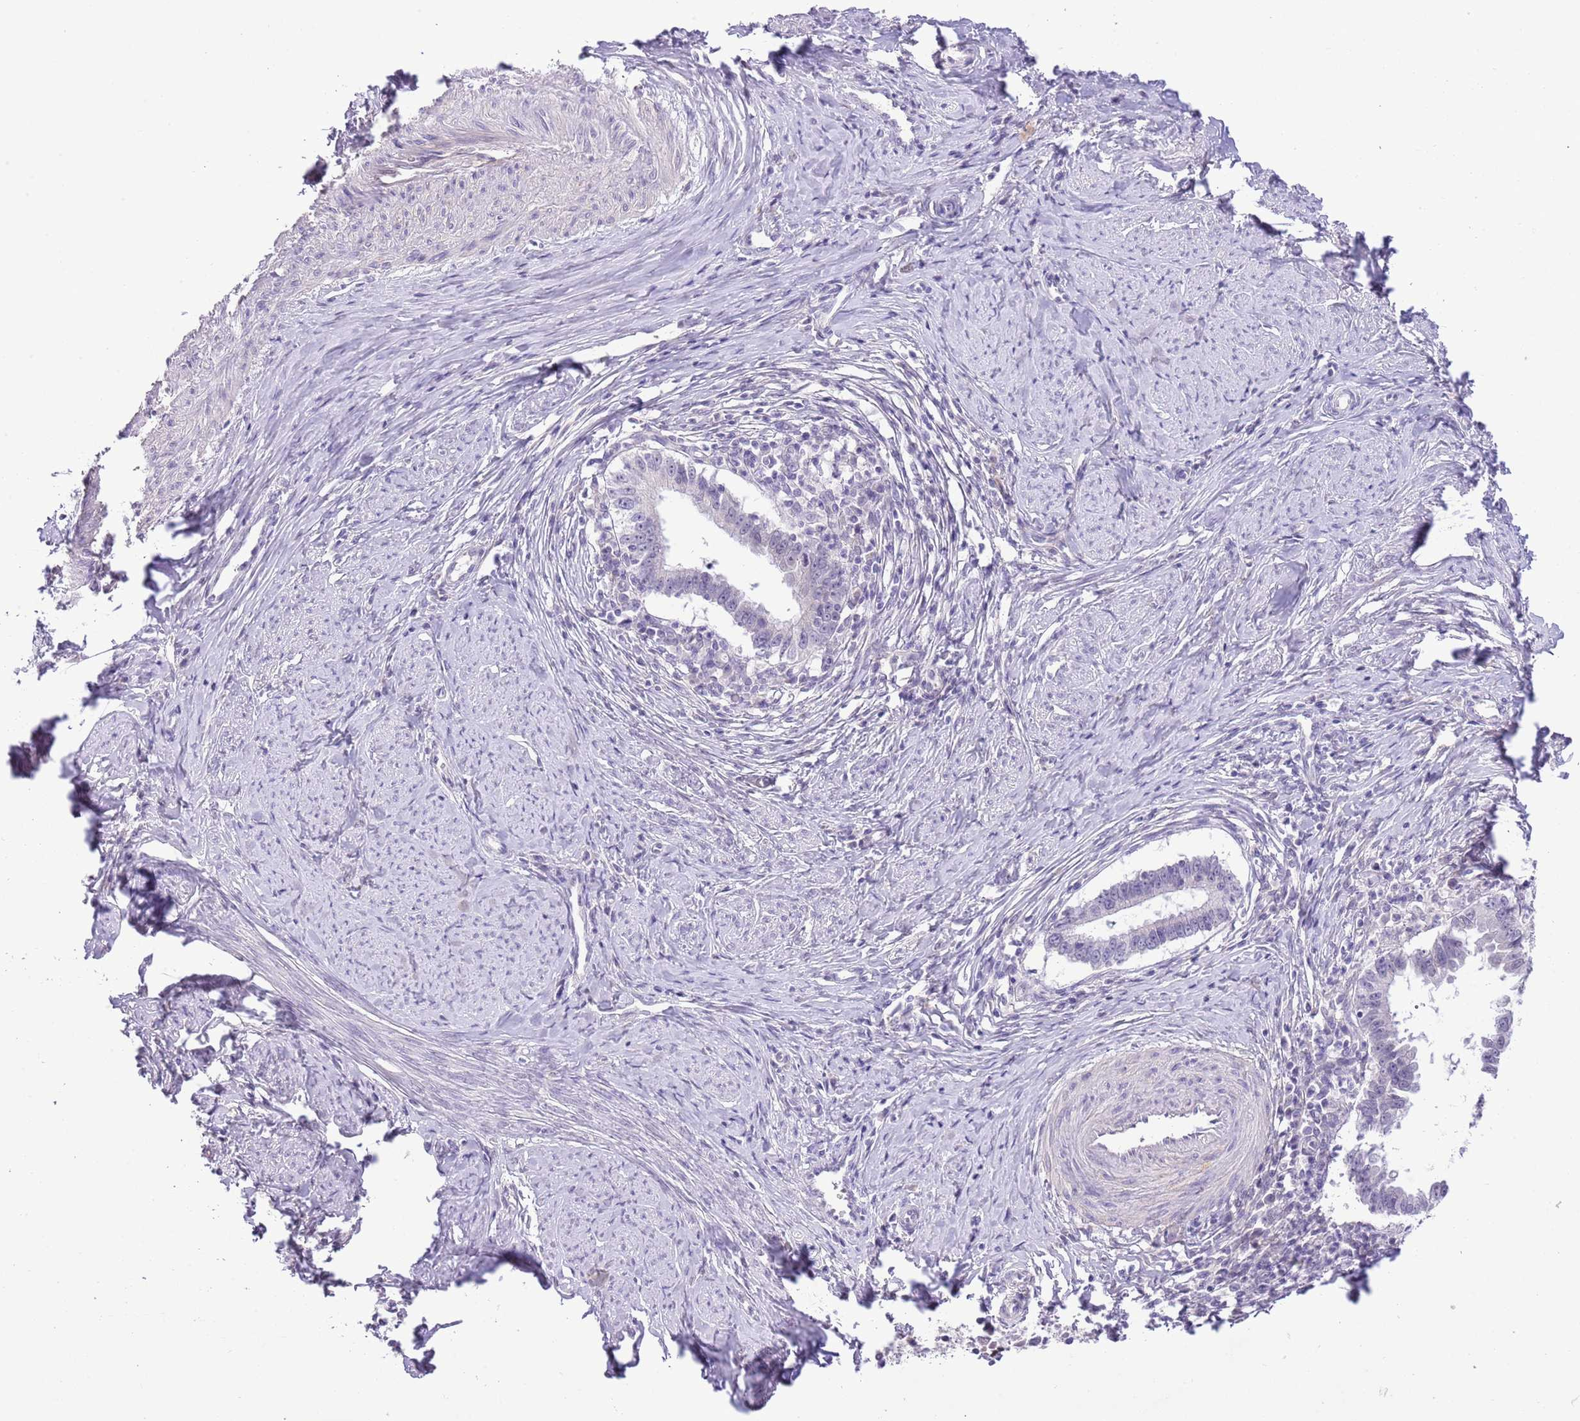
{"staining": {"intensity": "negative", "quantity": "none", "location": "none"}, "tissue": "cervical cancer", "cell_type": "Tumor cells", "image_type": "cancer", "snomed": [{"axis": "morphology", "description": "Adenocarcinoma, NOS"}, {"axis": "topography", "description": "Cervix"}], "caption": "A photomicrograph of cervical adenocarcinoma stained for a protein reveals no brown staining in tumor cells.", "gene": "MIDN", "patient": {"sex": "female", "age": 36}}